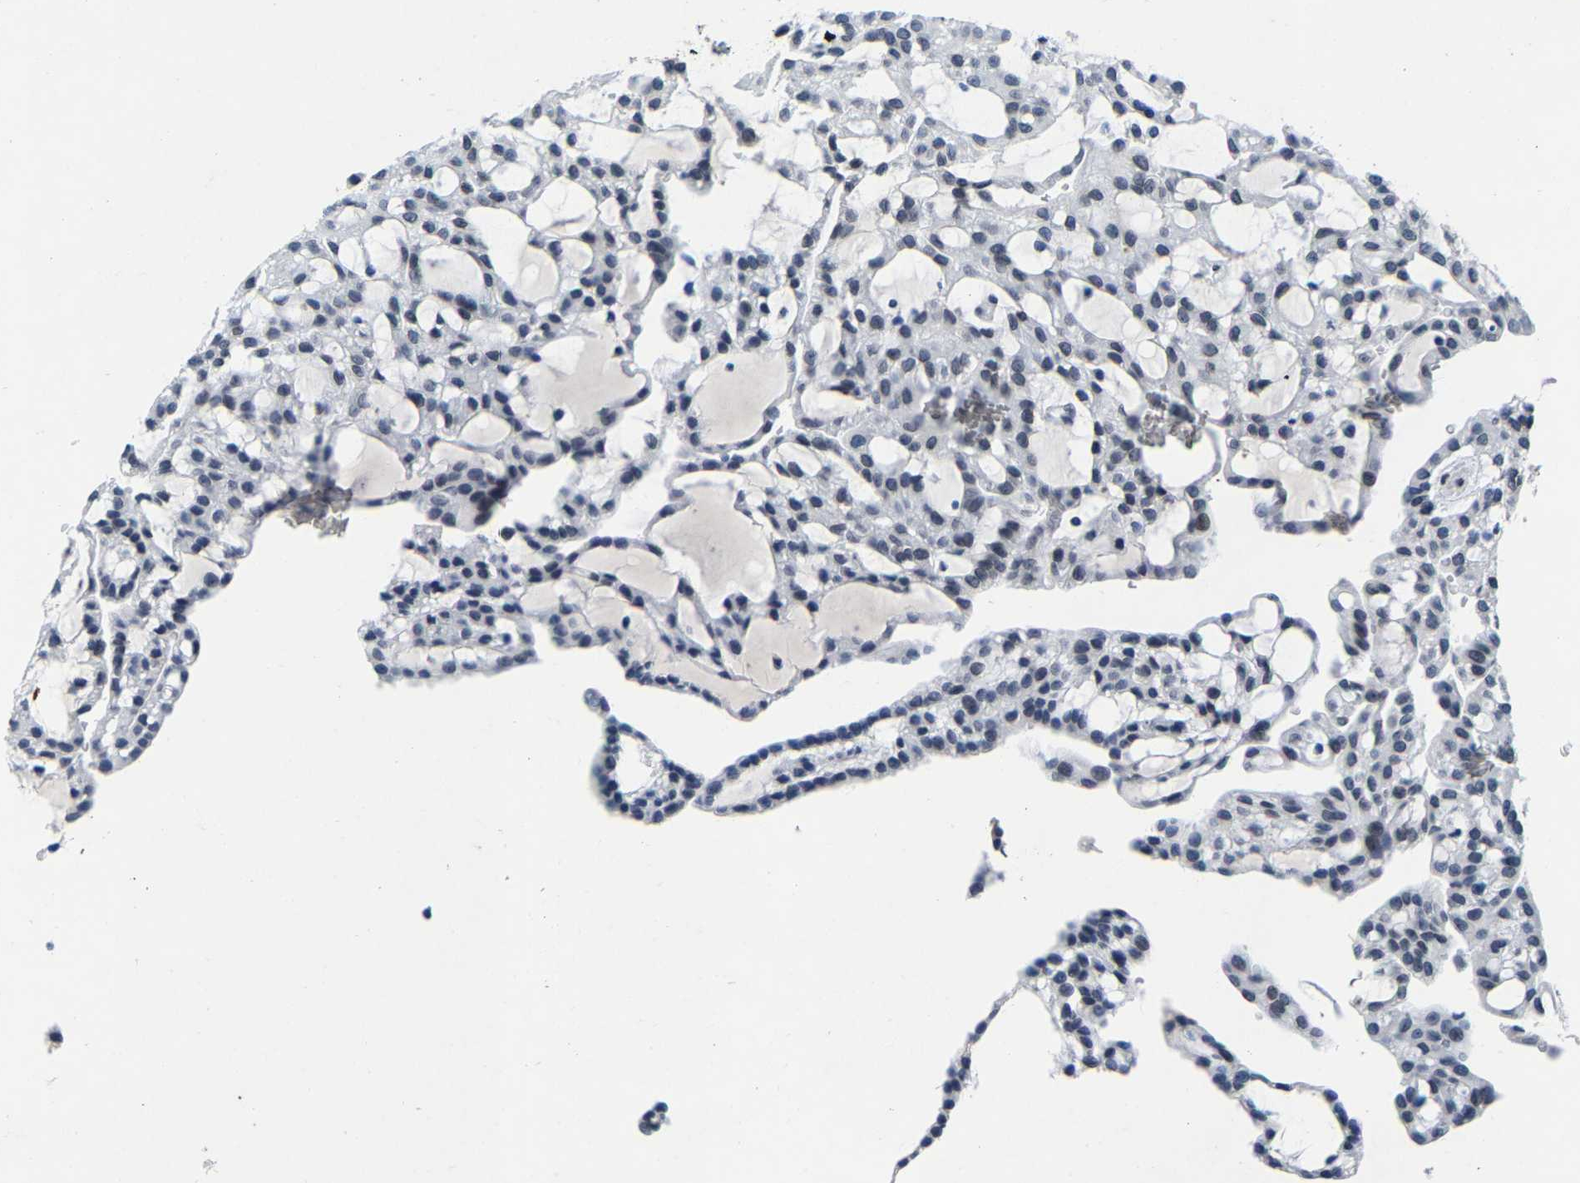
{"staining": {"intensity": "weak", "quantity": "<25%", "location": "nuclear"}, "tissue": "renal cancer", "cell_type": "Tumor cells", "image_type": "cancer", "snomed": [{"axis": "morphology", "description": "Adenocarcinoma, NOS"}, {"axis": "topography", "description": "Kidney"}], "caption": "Immunohistochemistry (IHC) of renal adenocarcinoma exhibits no positivity in tumor cells.", "gene": "UBN2", "patient": {"sex": "male", "age": 63}}